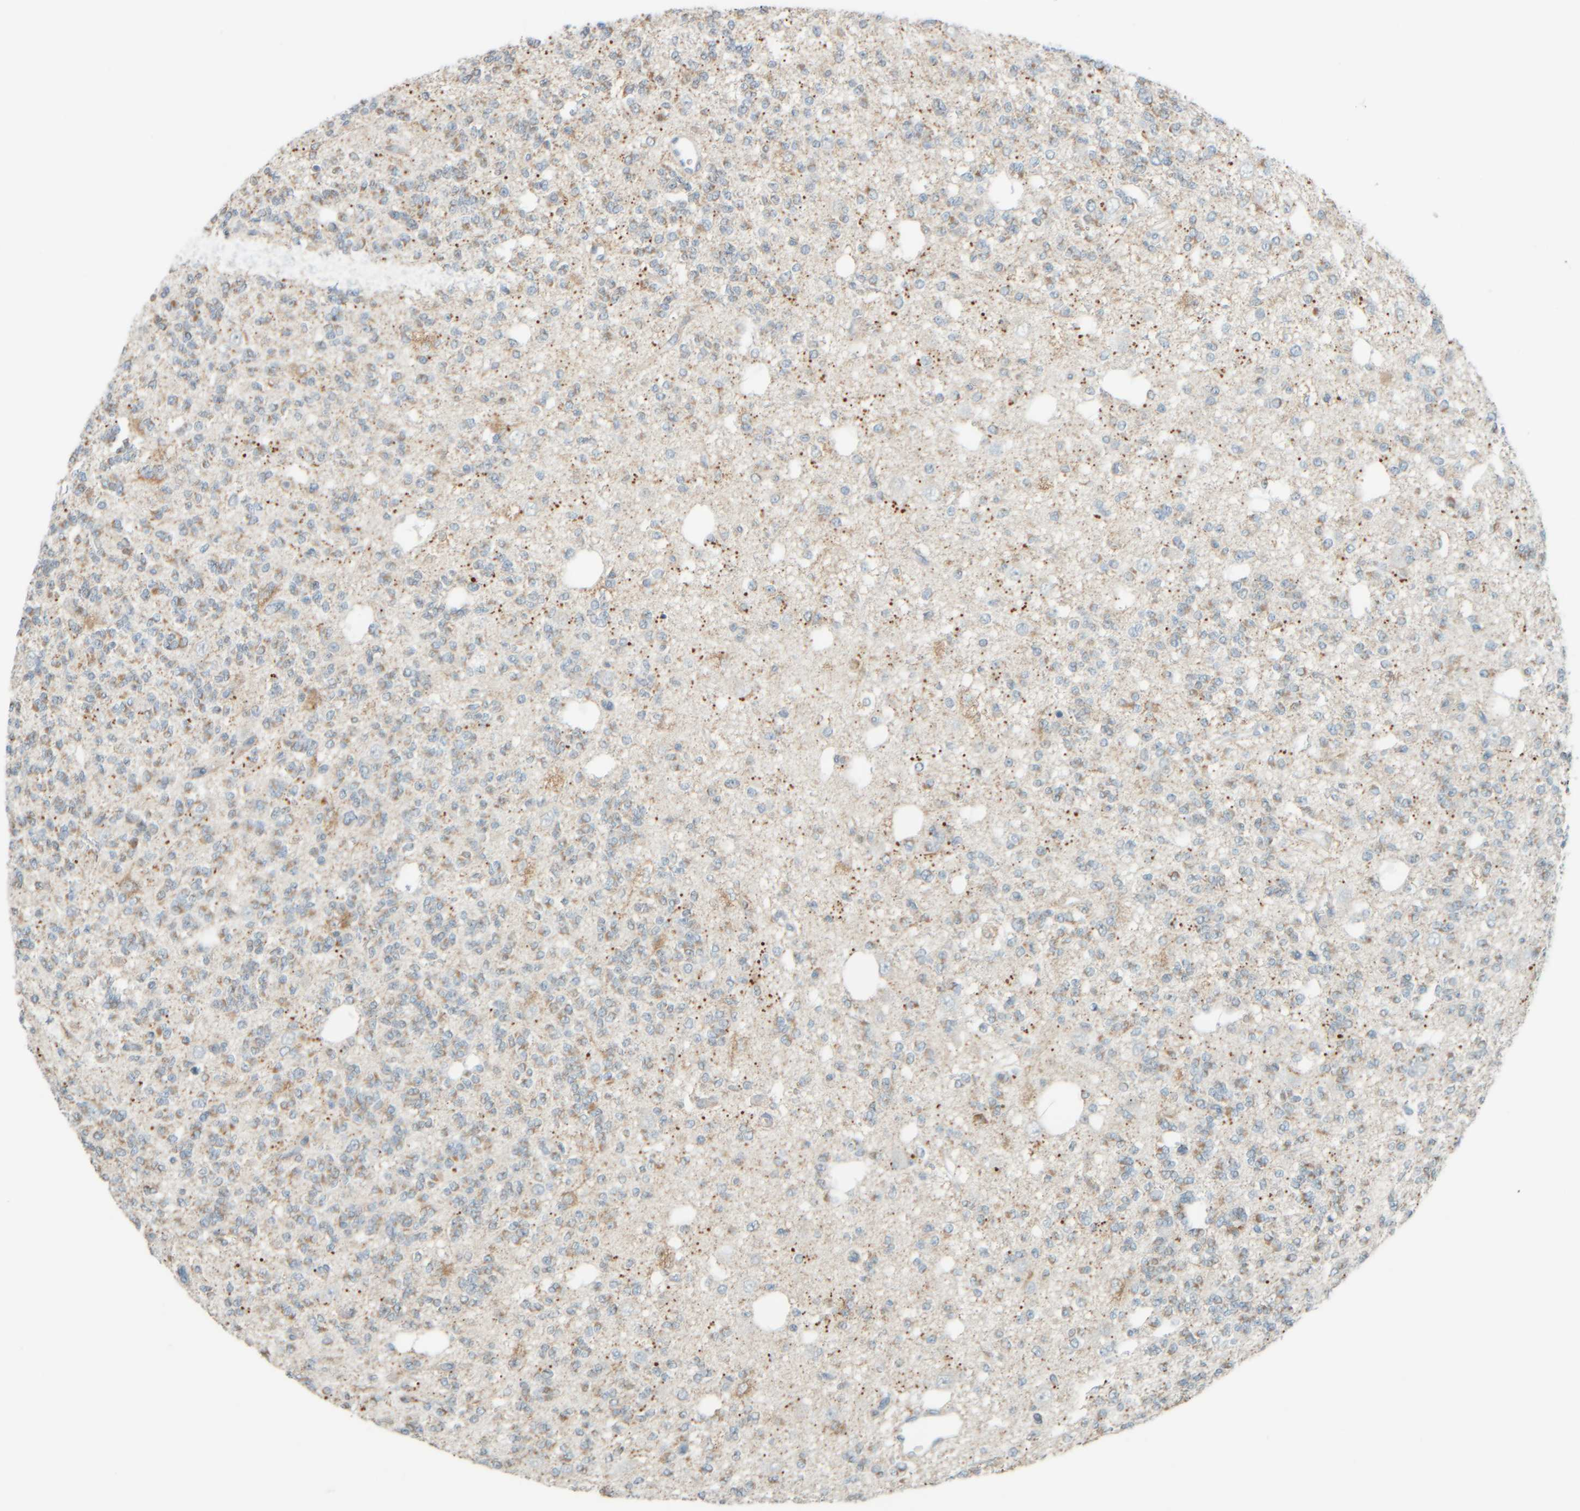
{"staining": {"intensity": "weak", "quantity": "25%-75%", "location": "cytoplasmic/membranous"}, "tissue": "glioma", "cell_type": "Tumor cells", "image_type": "cancer", "snomed": [{"axis": "morphology", "description": "Glioma, malignant, Low grade"}, {"axis": "topography", "description": "Brain"}], "caption": "Immunohistochemical staining of glioma shows low levels of weak cytoplasmic/membranous expression in about 25%-75% of tumor cells.", "gene": "PTGES3L-AARSD1", "patient": {"sex": "male", "age": 38}}